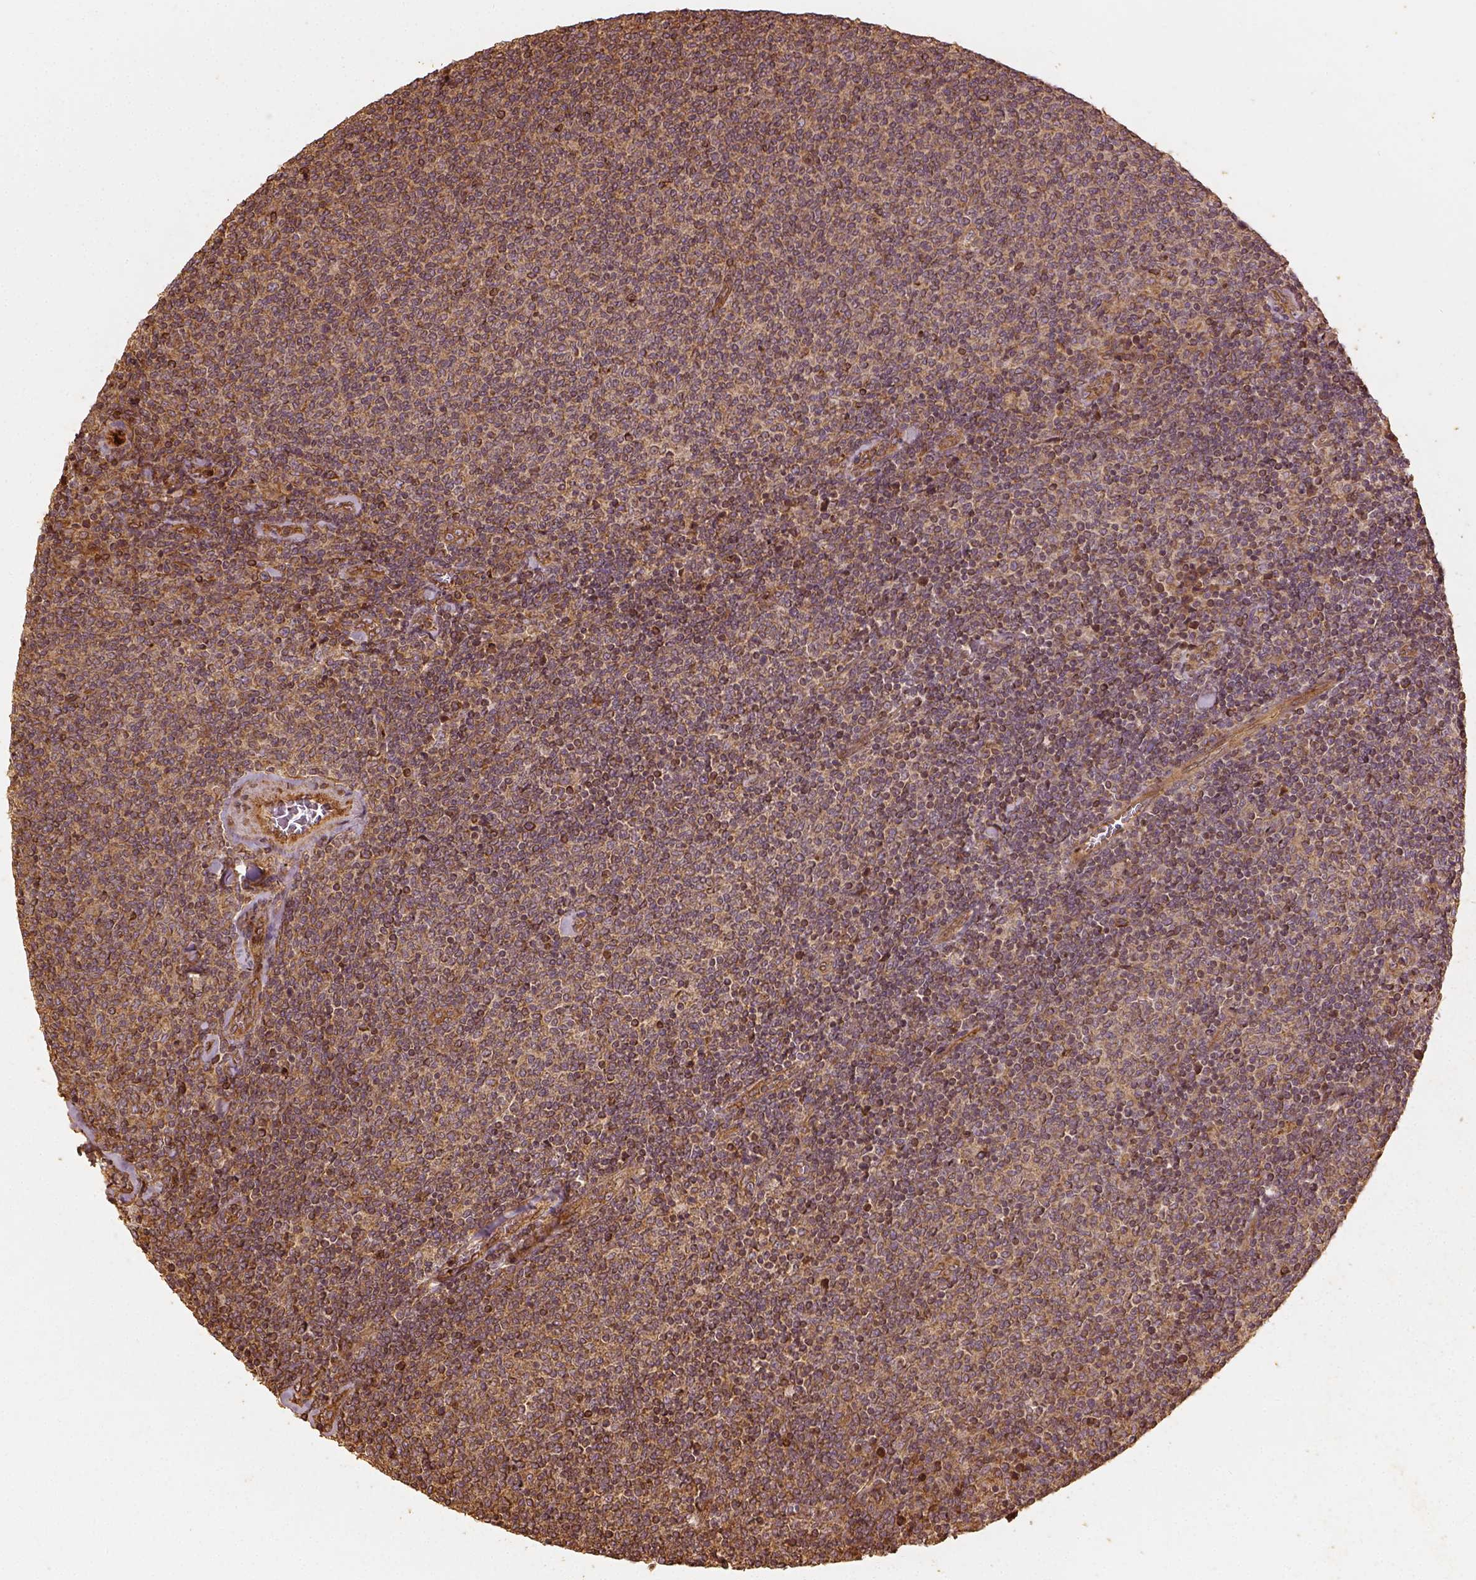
{"staining": {"intensity": "moderate", "quantity": "25%-75%", "location": "cytoplasmic/membranous"}, "tissue": "lymphoma", "cell_type": "Tumor cells", "image_type": "cancer", "snomed": [{"axis": "morphology", "description": "Malignant lymphoma, non-Hodgkin's type, Low grade"}, {"axis": "topography", "description": "Lymph node"}], "caption": "Lymphoma tissue reveals moderate cytoplasmic/membranous expression in approximately 25%-75% of tumor cells, visualized by immunohistochemistry.", "gene": "VEGFA", "patient": {"sex": "male", "age": 52}}